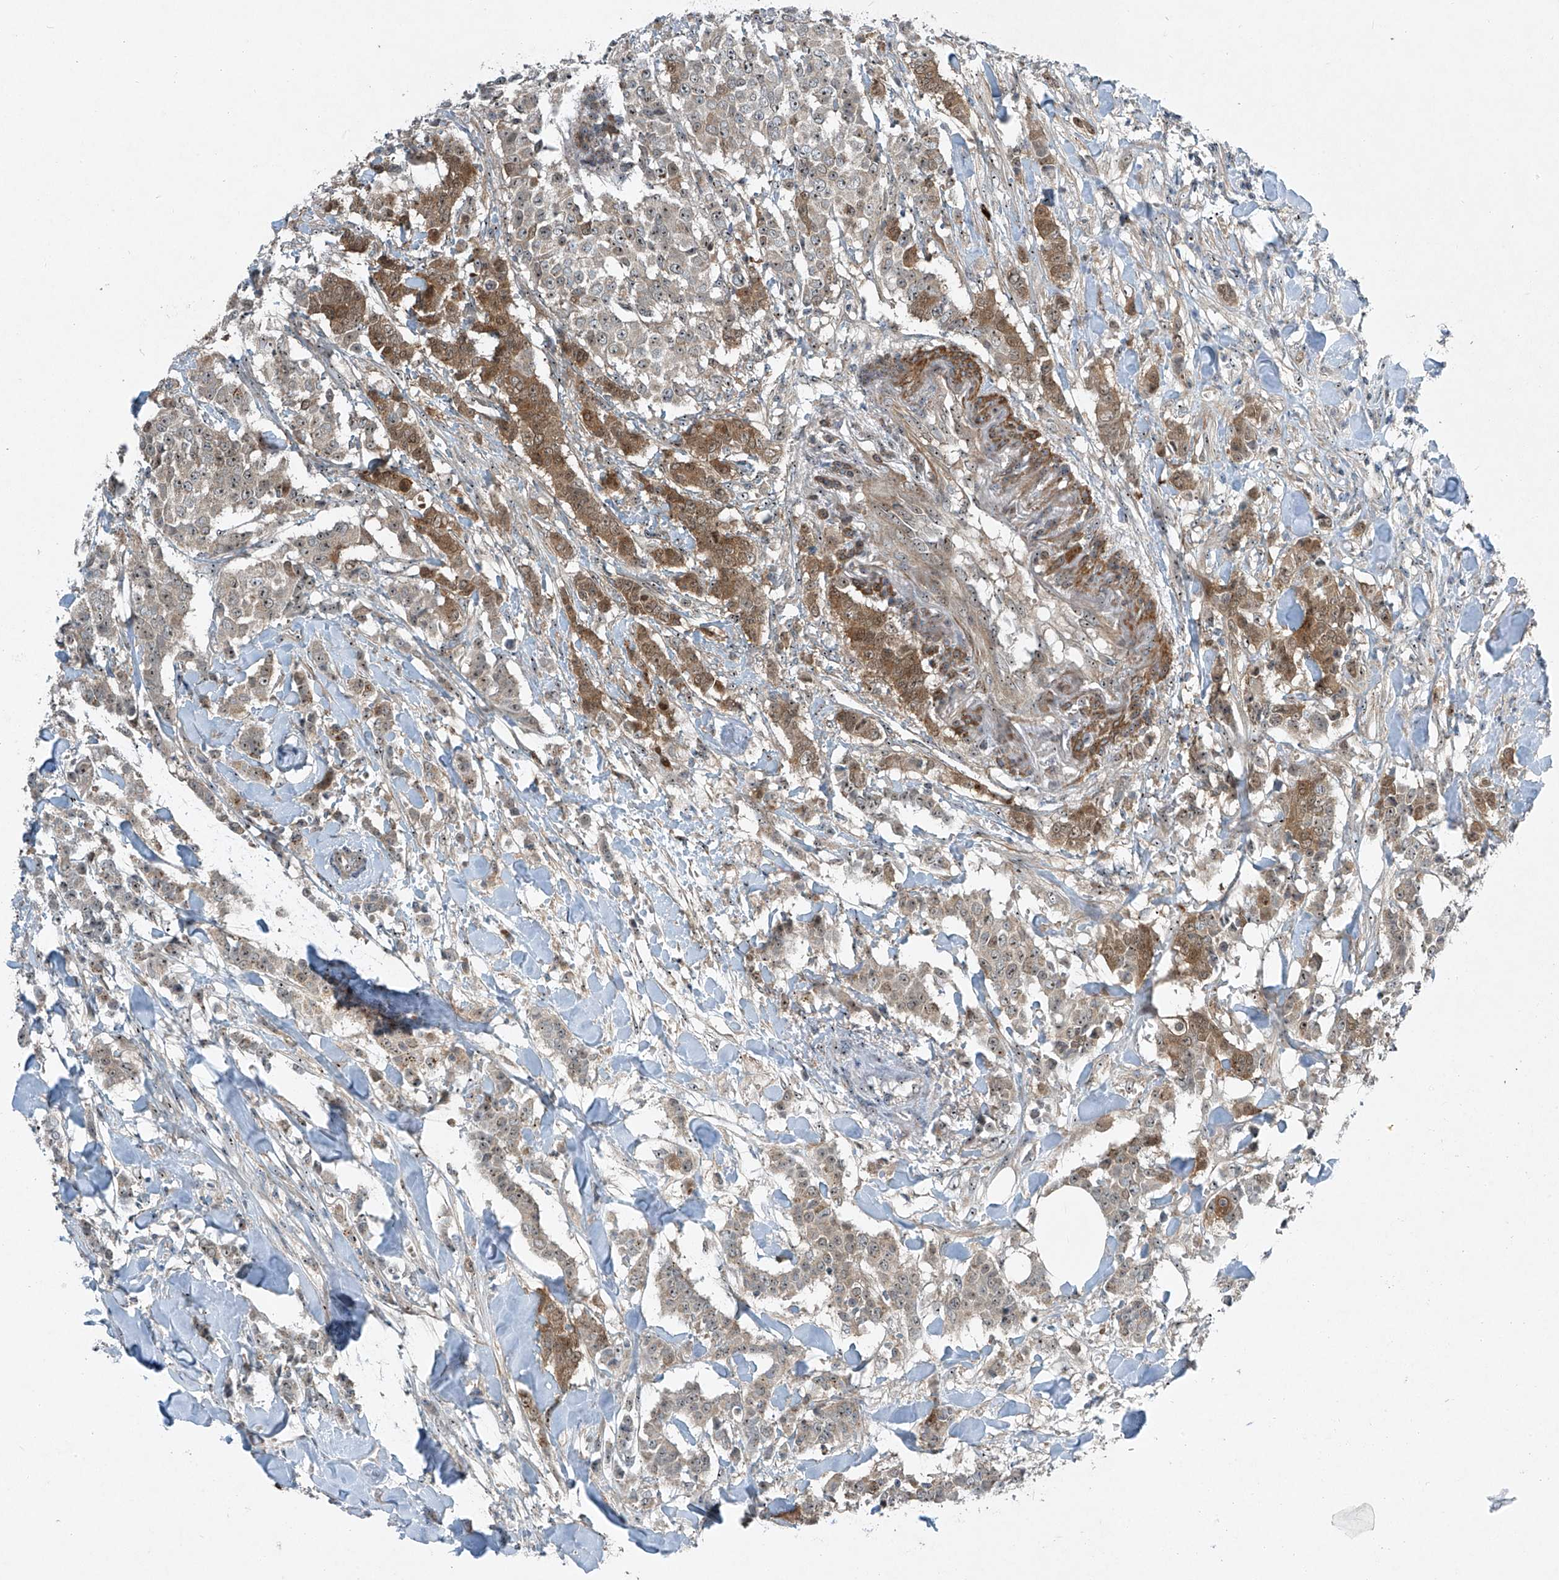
{"staining": {"intensity": "moderate", "quantity": "25%-75%", "location": "cytoplasmic/membranous,nuclear"}, "tissue": "breast cancer", "cell_type": "Tumor cells", "image_type": "cancer", "snomed": [{"axis": "morphology", "description": "Duct carcinoma"}, {"axis": "topography", "description": "Breast"}], "caption": "High-power microscopy captured an IHC image of infiltrating ductal carcinoma (breast), revealing moderate cytoplasmic/membranous and nuclear expression in approximately 25%-75% of tumor cells.", "gene": "PPCS", "patient": {"sex": "female", "age": 40}}